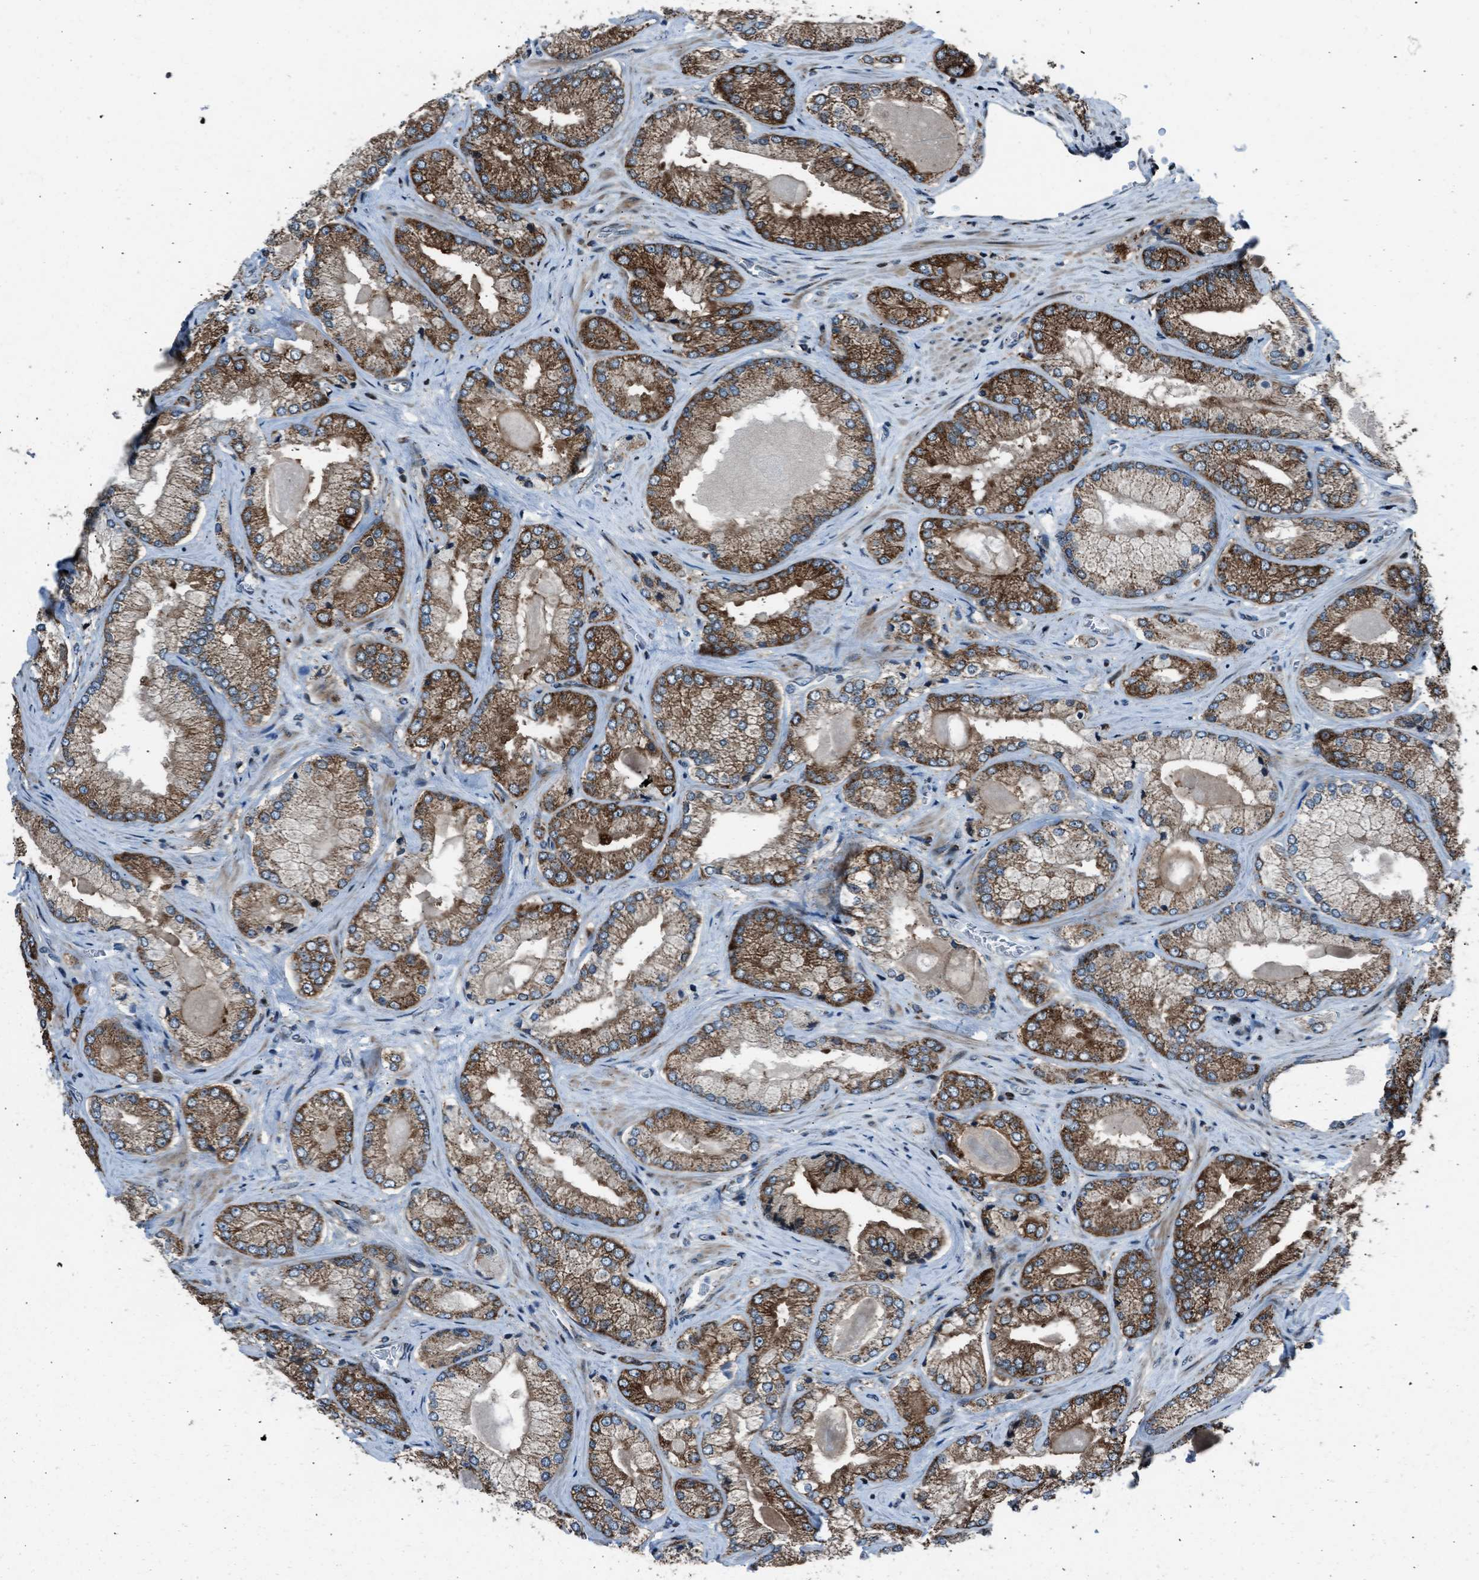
{"staining": {"intensity": "moderate", "quantity": ">75%", "location": "cytoplasmic/membranous"}, "tissue": "prostate cancer", "cell_type": "Tumor cells", "image_type": "cancer", "snomed": [{"axis": "morphology", "description": "Adenocarcinoma, Low grade"}, {"axis": "topography", "description": "Prostate"}], "caption": "Moderate cytoplasmic/membranous protein expression is appreciated in about >75% of tumor cells in prostate adenocarcinoma (low-grade).", "gene": "MORC3", "patient": {"sex": "male", "age": 65}}